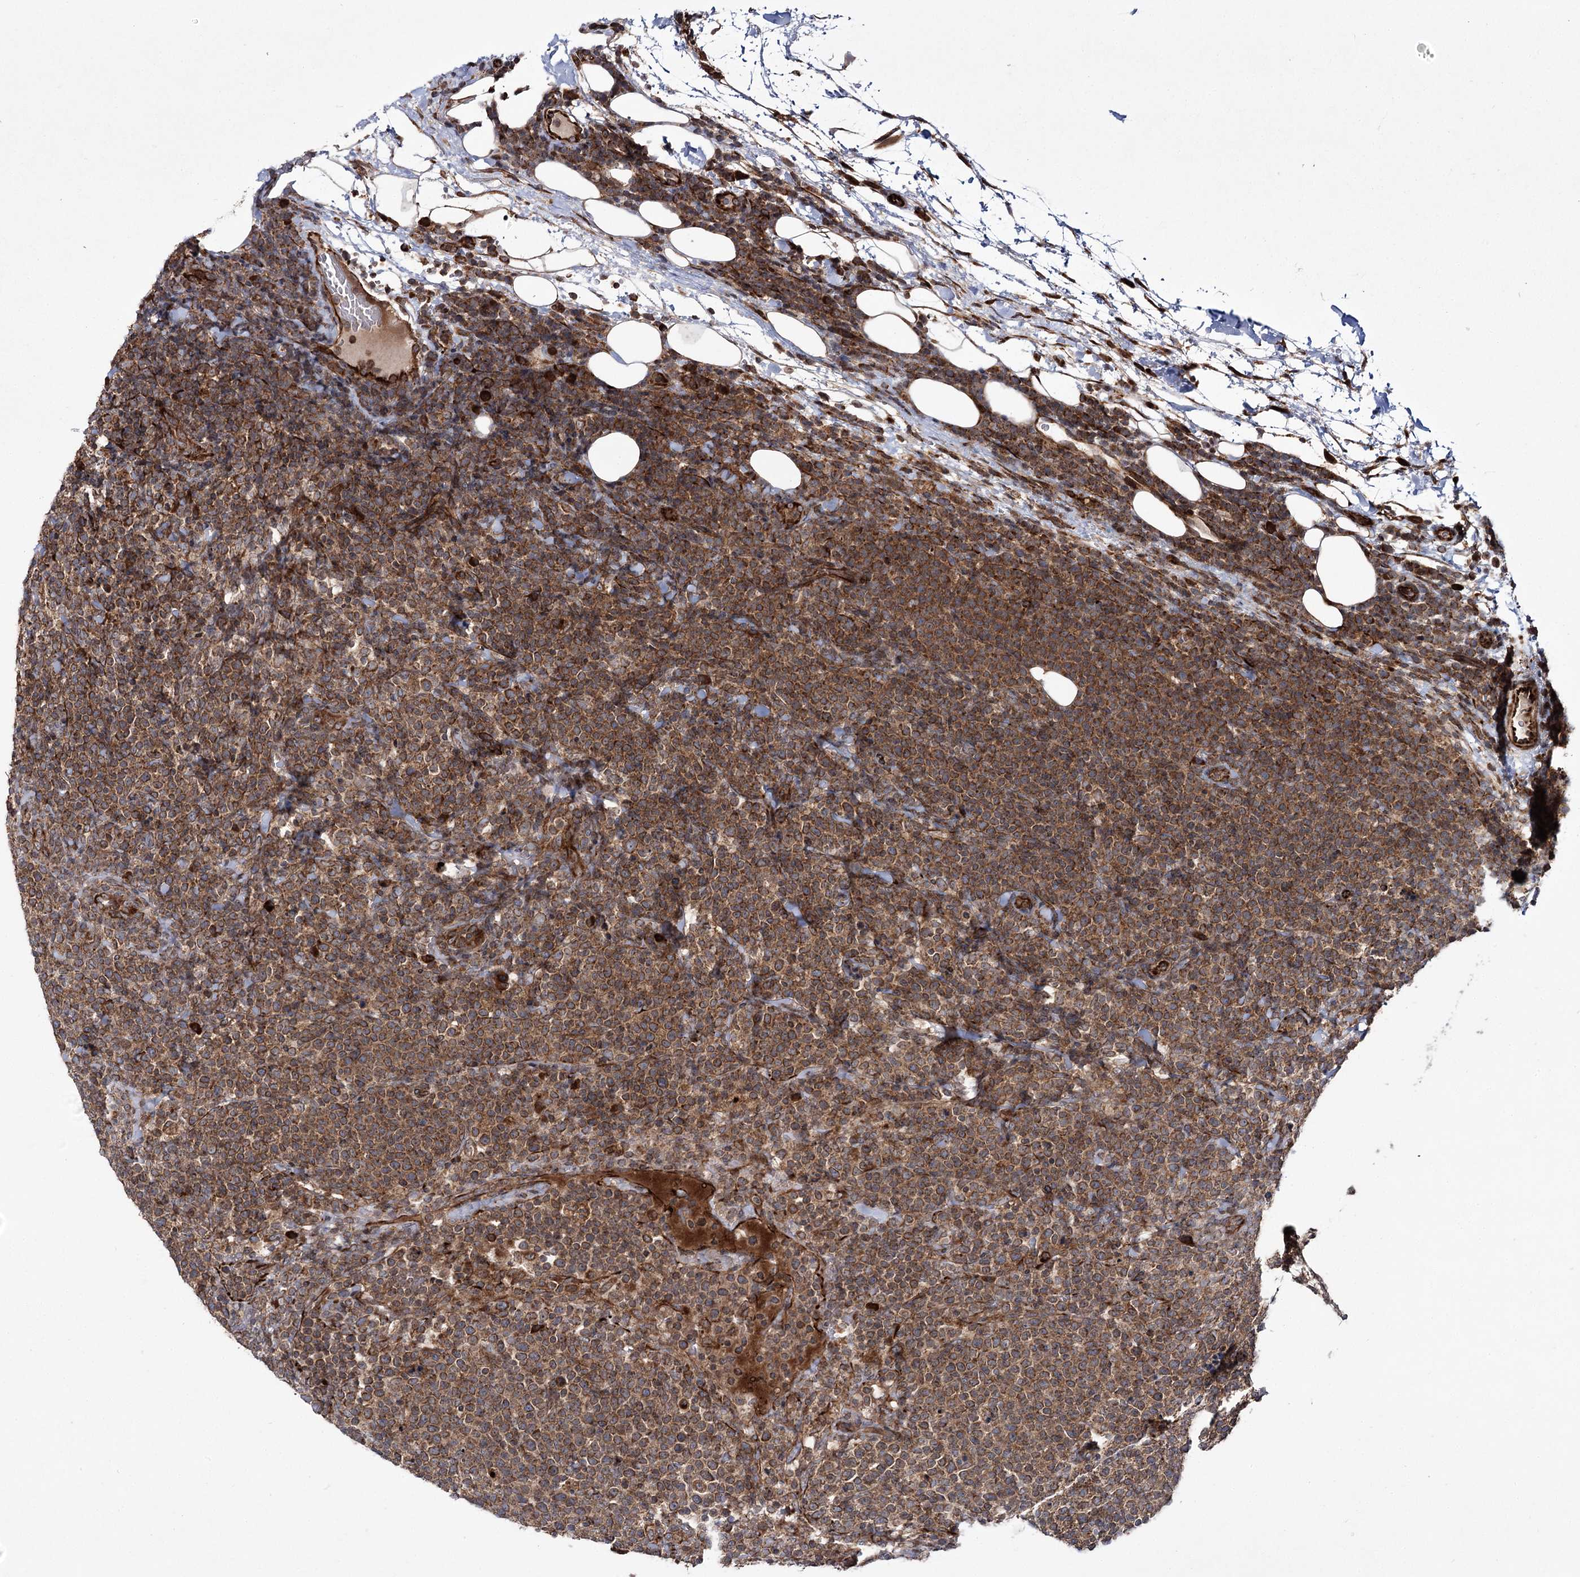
{"staining": {"intensity": "moderate", "quantity": ">75%", "location": "cytoplasmic/membranous"}, "tissue": "lymphoma", "cell_type": "Tumor cells", "image_type": "cancer", "snomed": [{"axis": "morphology", "description": "Malignant lymphoma, non-Hodgkin's type, High grade"}, {"axis": "topography", "description": "Lymph node"}], "caption": "A photomicrograph of human malignant lymphoma, non-Hodgkin's type (high-grade) stained for a protein shows moderate cytoplasmic/membranous brown staining in tumor cells.", "gene": "HECTD2", "patient": {"sex": "male", "age": 61}}